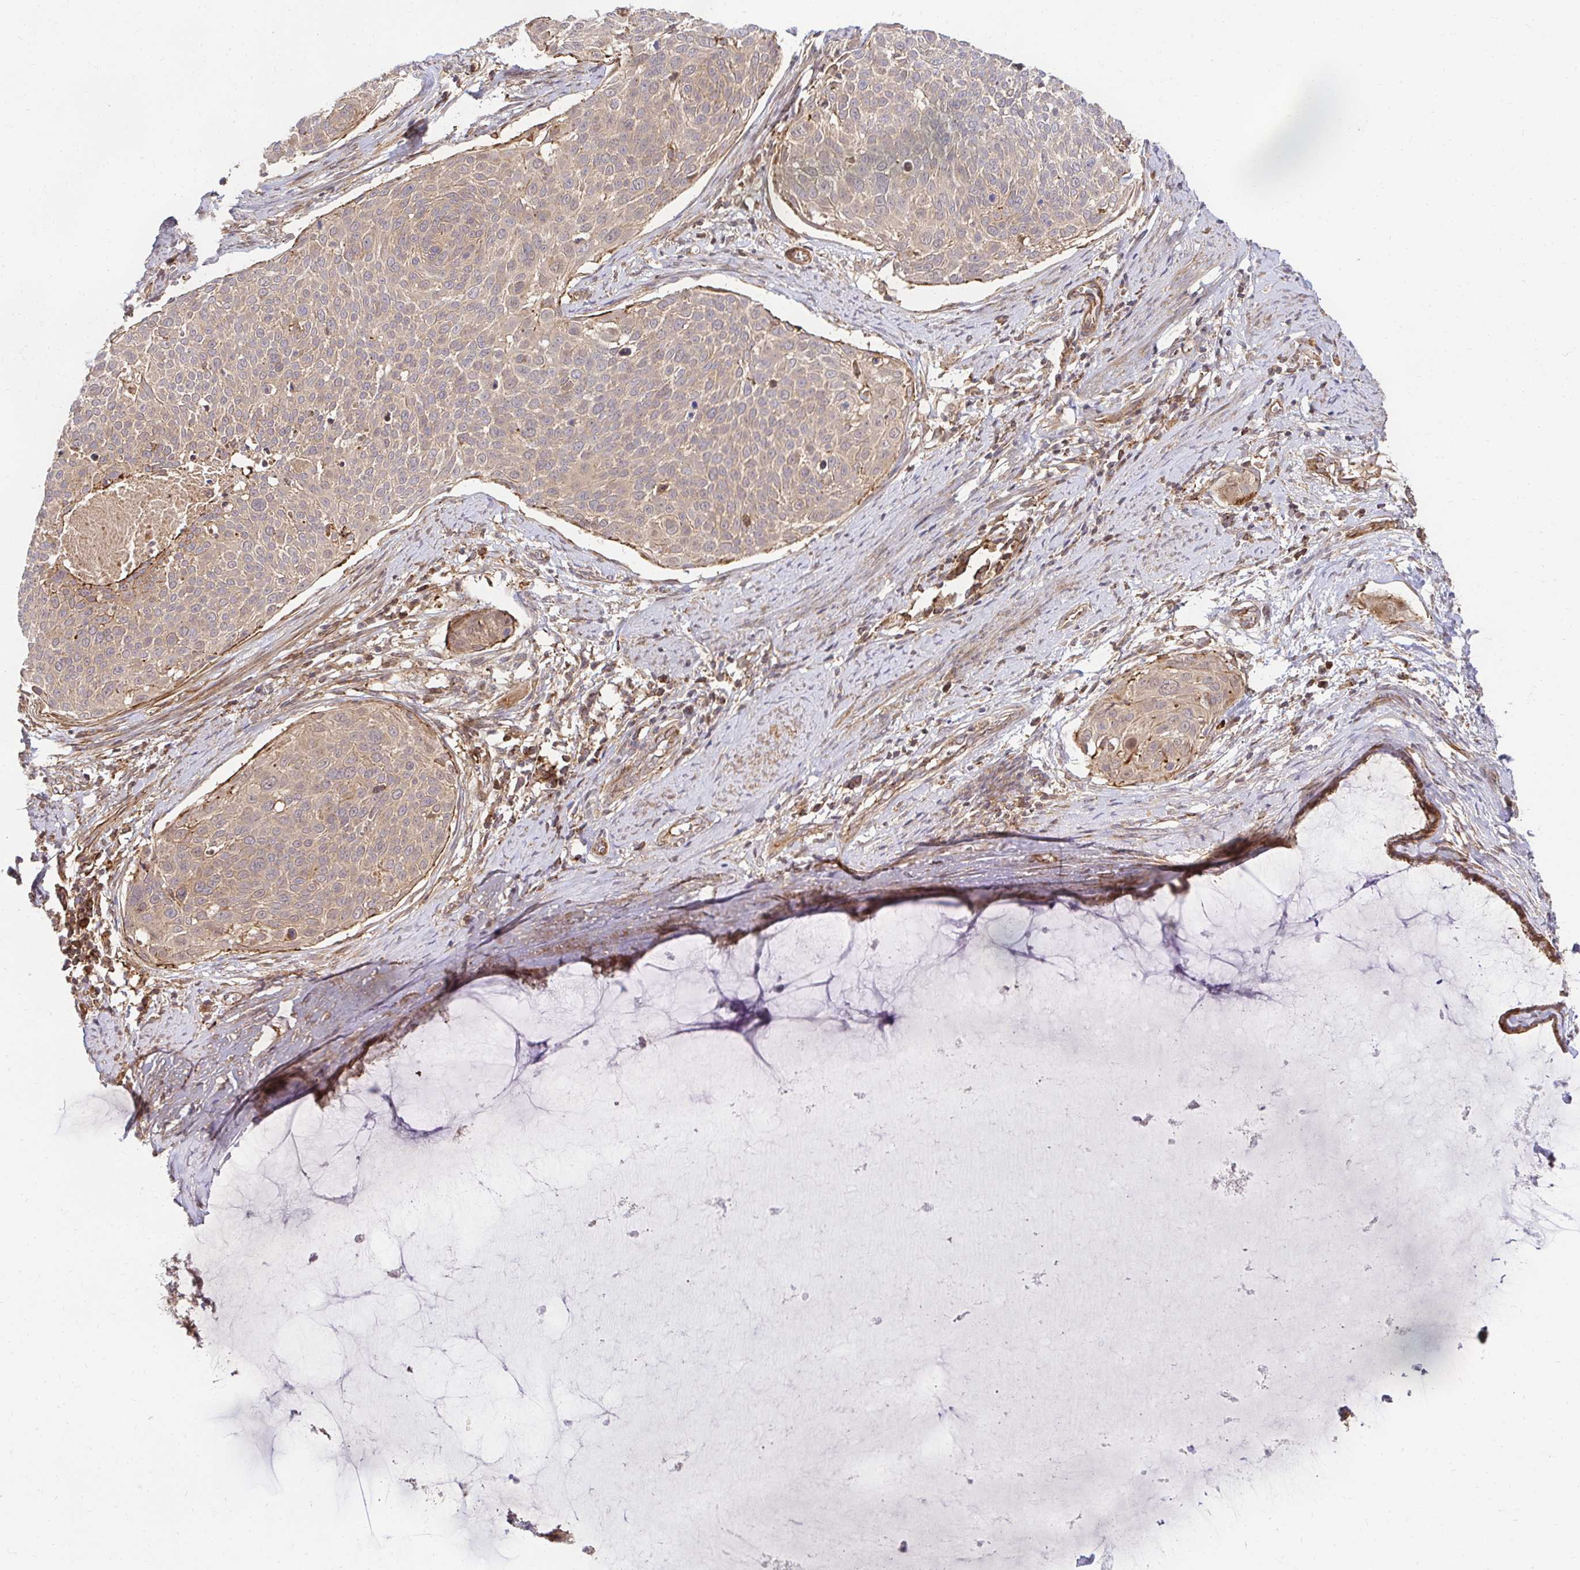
{"staining": {"intensity": "weak", "quantity": "<25%", "location": "cytoplasmic/membranous"}, "tissue": "cervical cancer", "cell_type": "Tumor cells", "image_type": "cancer", "snomed": [{"axis": "morphology", "description": "Squamous cell carcinoma, NOS"}, {"axis": "topography", "description": "Cervix"}], "caption": "Immunohistochemistry (IHC) of cervical cancer exhibits no staining in tumor cells. (Brightfield microscopy of DAB immunohistochemistry at high magnification).", "gene": "PSMA4", "patient": {"sex": "female", "age": 39}}